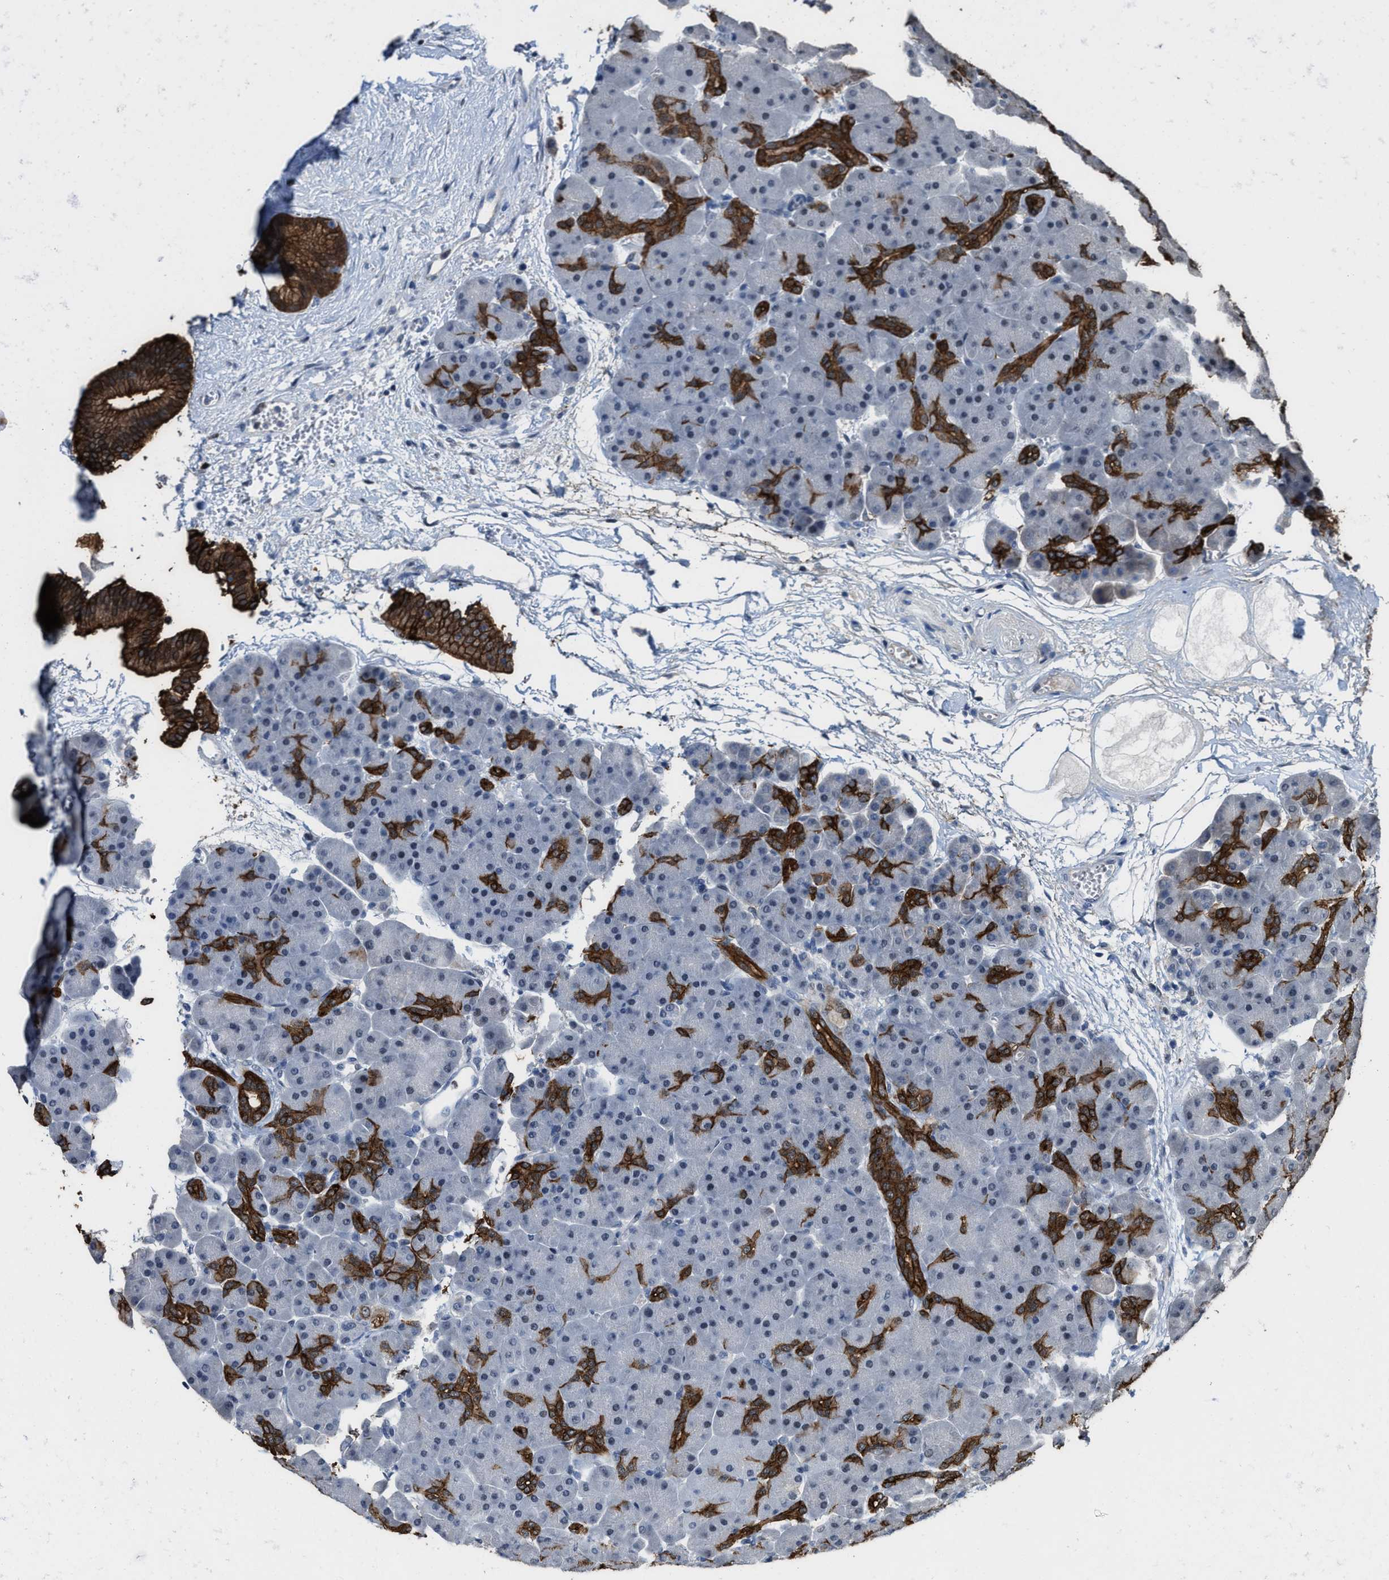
{"staining": {"intensity": "strong", "quantity": "<25%", "location": "cytoplasmic/membranous"}, "tissue": "pancreas", "cell_type": "Exocrine glandular cells", "image_type": "normal", "snomed": [{"axis": "morphology", "description": "Normal tissue, NOS"}, {"axis": "topography", "description": "Pancreas"}], "caption": "Immunohistochemical staining of unremarkable human pancreas exhibits medium levels of strong cytoplasmic/membranous positivity in about <25% of exocrine glandular cells.", "gene": "ZNF20", "patient": {"sex": "male", "age": 66}}